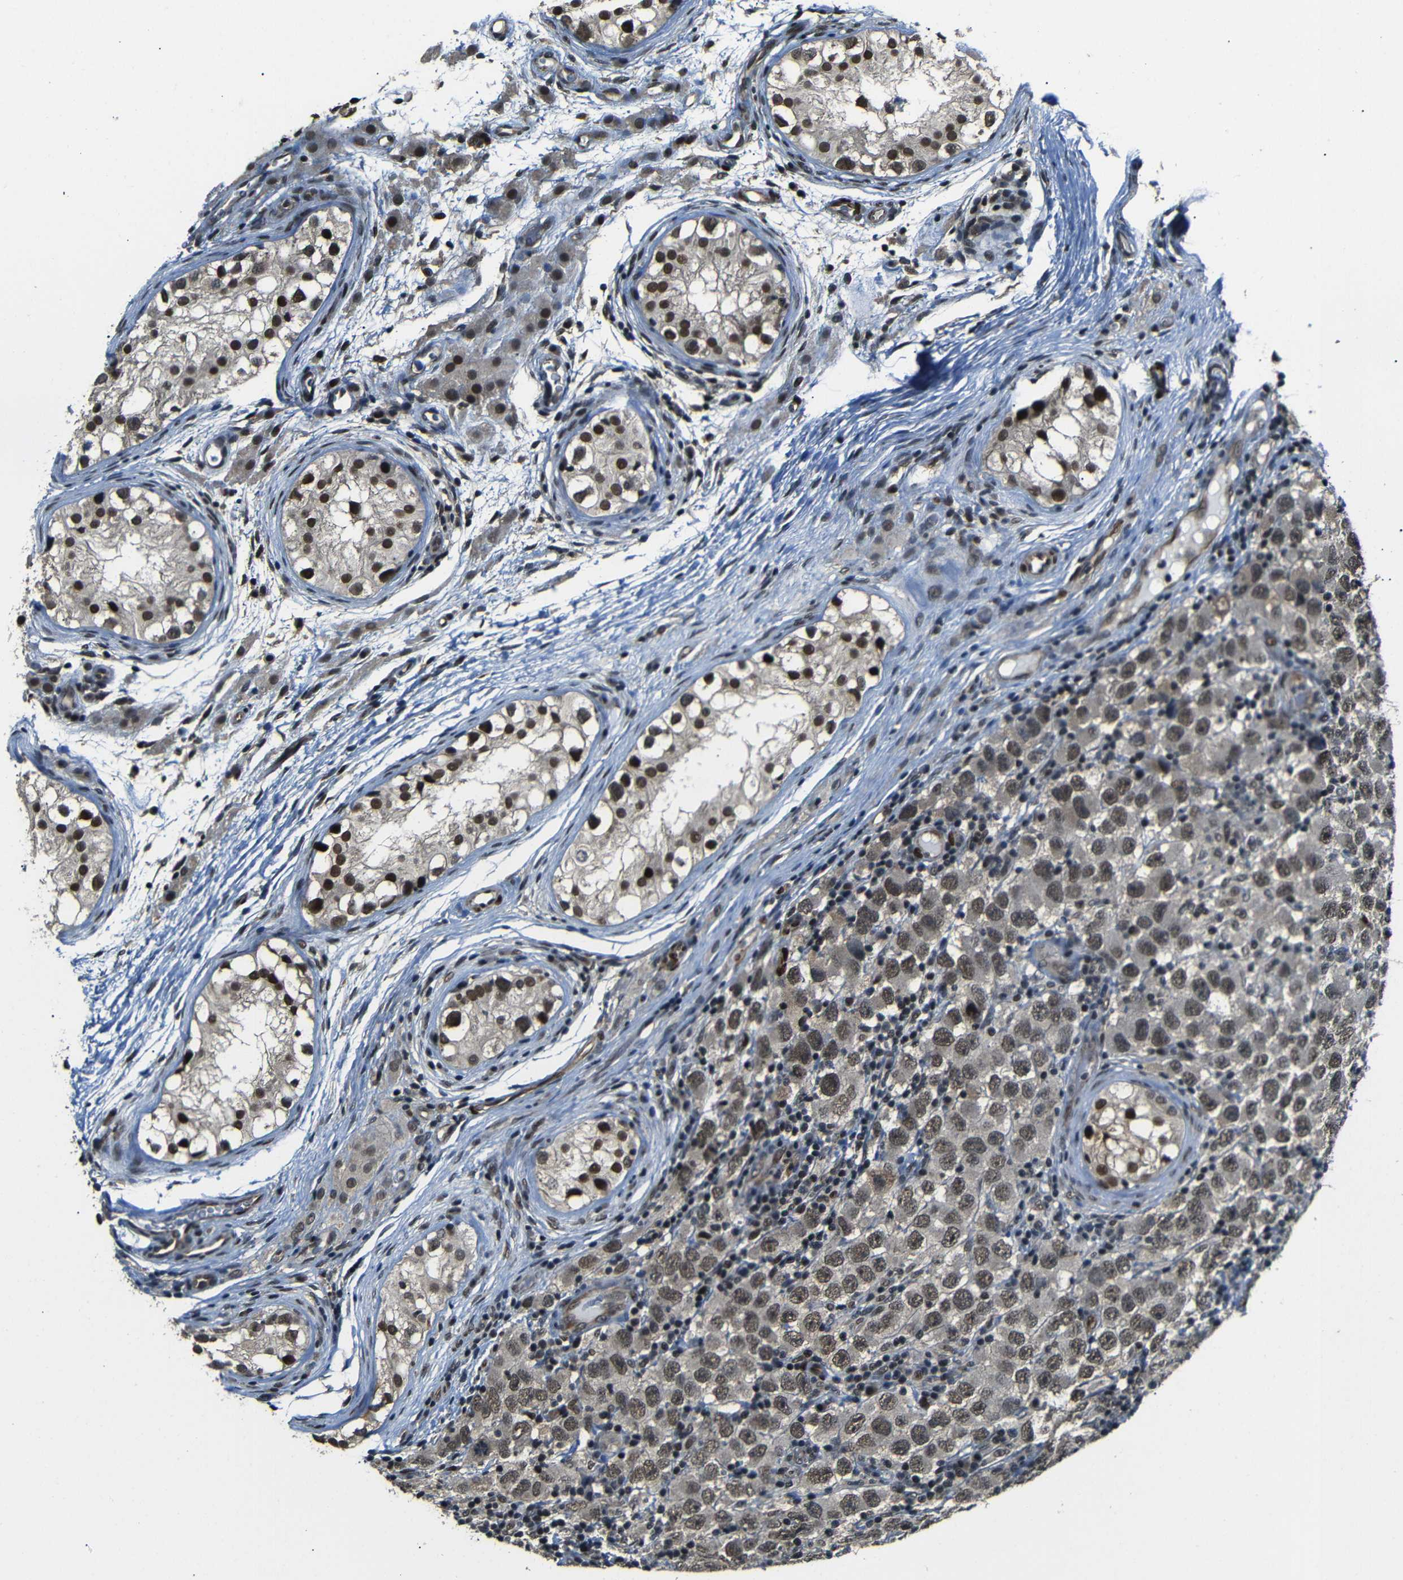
{"staining": {"intensity": "moderate", "quantity": ">75%", "location": "cytoplasmic/membranous,nuclear"}, "tissue": "testis cancer", "cell_type": "Tumor cells", "image_type": "cancer", "snomed": [{"axis": "morphology", "description": "Carcinoma, Embryonal, NOS"}, {"axis": "topography", "description": "Testis"}], "caption": "Immunohistochemistry (IHC) (DAB) staining of testis embryonal carcinoma shows moderate cytoplasmic/membranous and nuclear protein staining in approximately >75% of tumor cells.", "gene": "TBX2", "patient": {"sex": "male", "age": 21}}